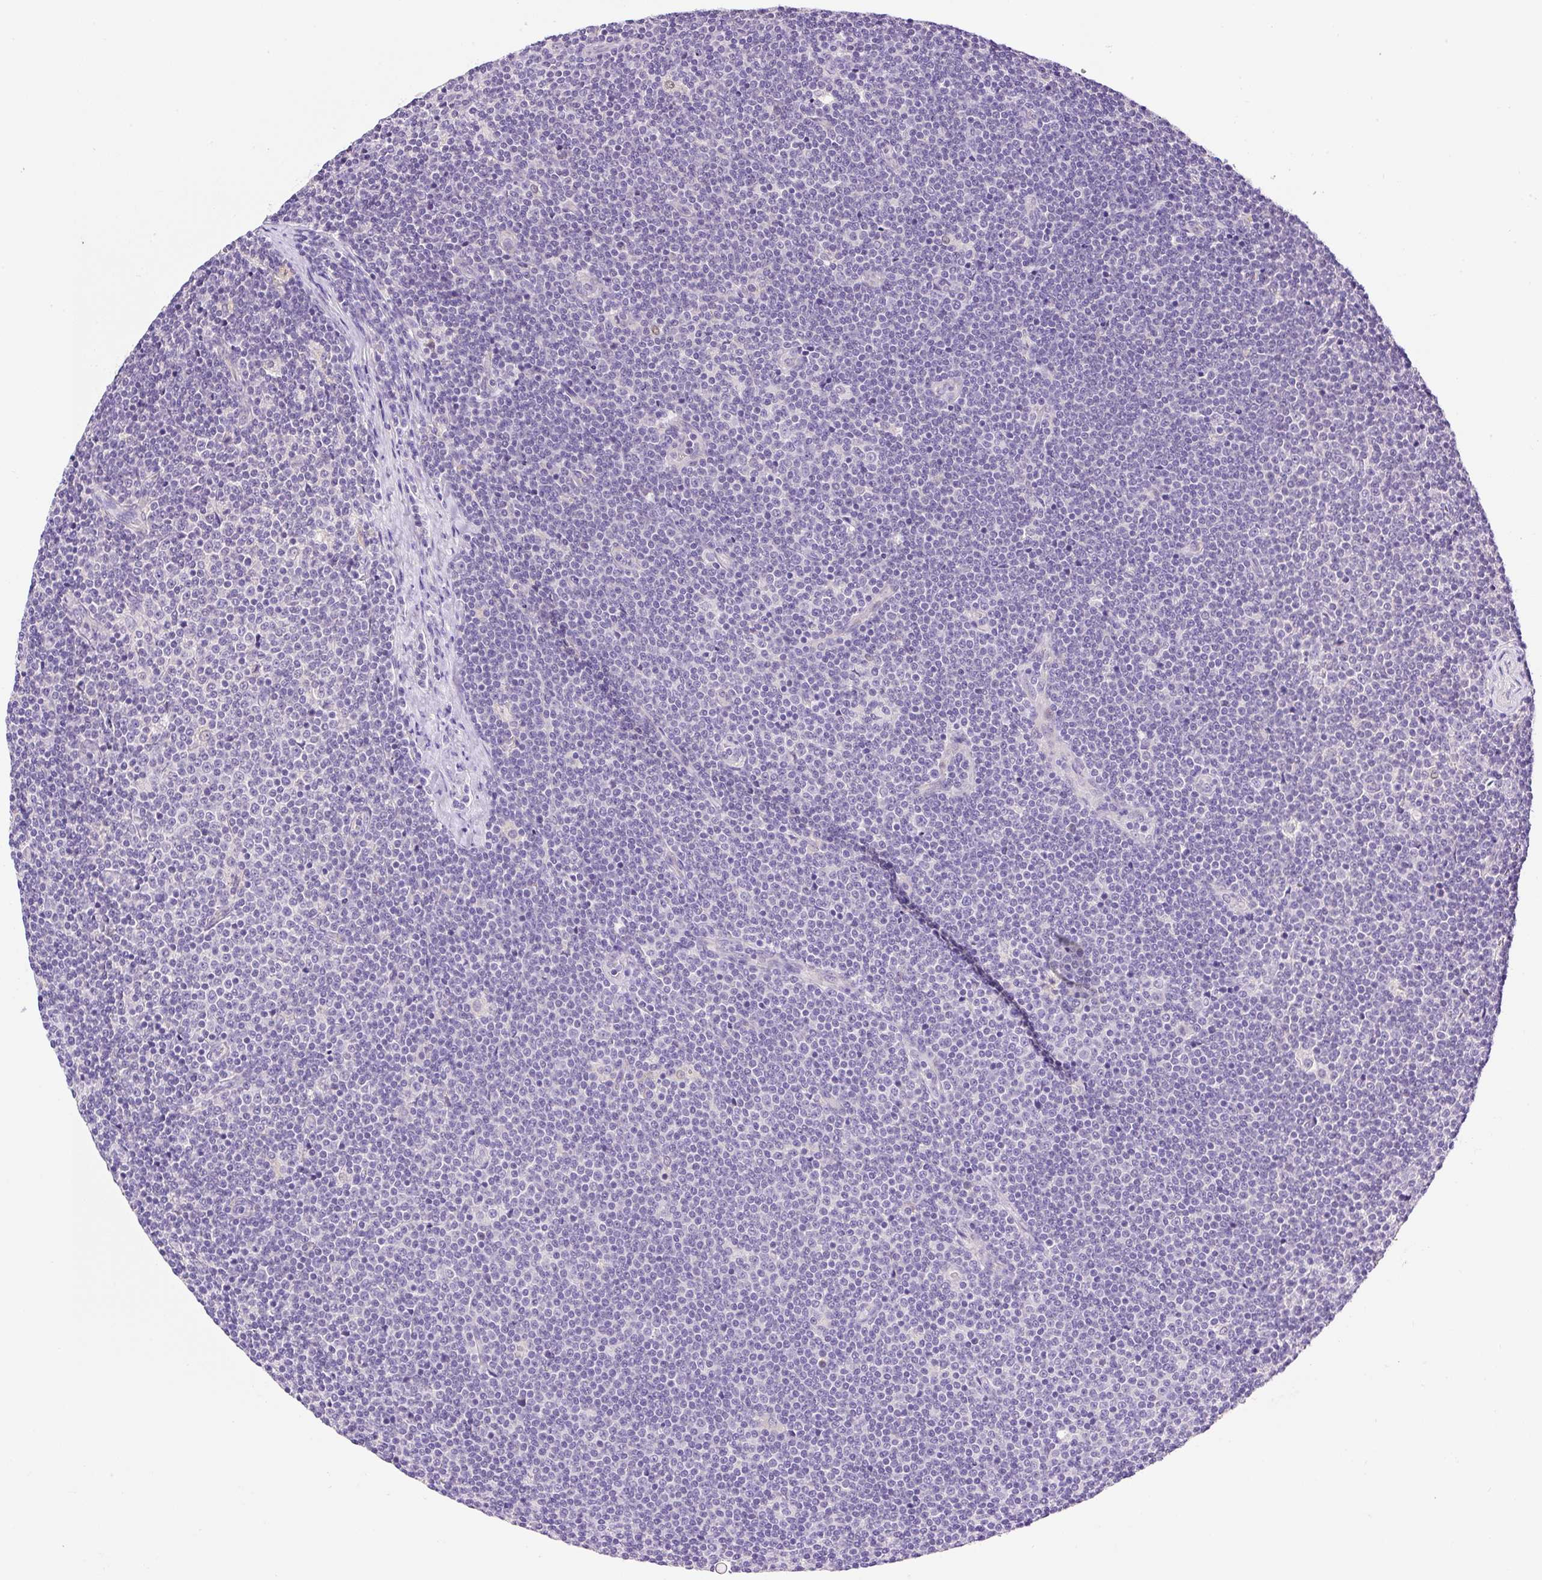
{"staining": {"intensity": "negative", "quantity": "none", "location": "none"}, "tissue": "lymphoma", "cell_type": "Tumor cells", "image_type": "cancer", "snomed": [{"axis": "morphology", "description": "Malignant lymphoma, non-Hodgkin's type, Low grade"}, {"axis": "topography", "description": "Lymph node"}], "caption": "Tumor cells are negative for protein expression in human lymphoma. (Stains: DAB immunohistochemistry with hematoxylin counter stain, Microscopy: brightfield microscopy at high magnification).", "gene": "LHFPL5", "patient": {"sex": "male", "age": 48}}